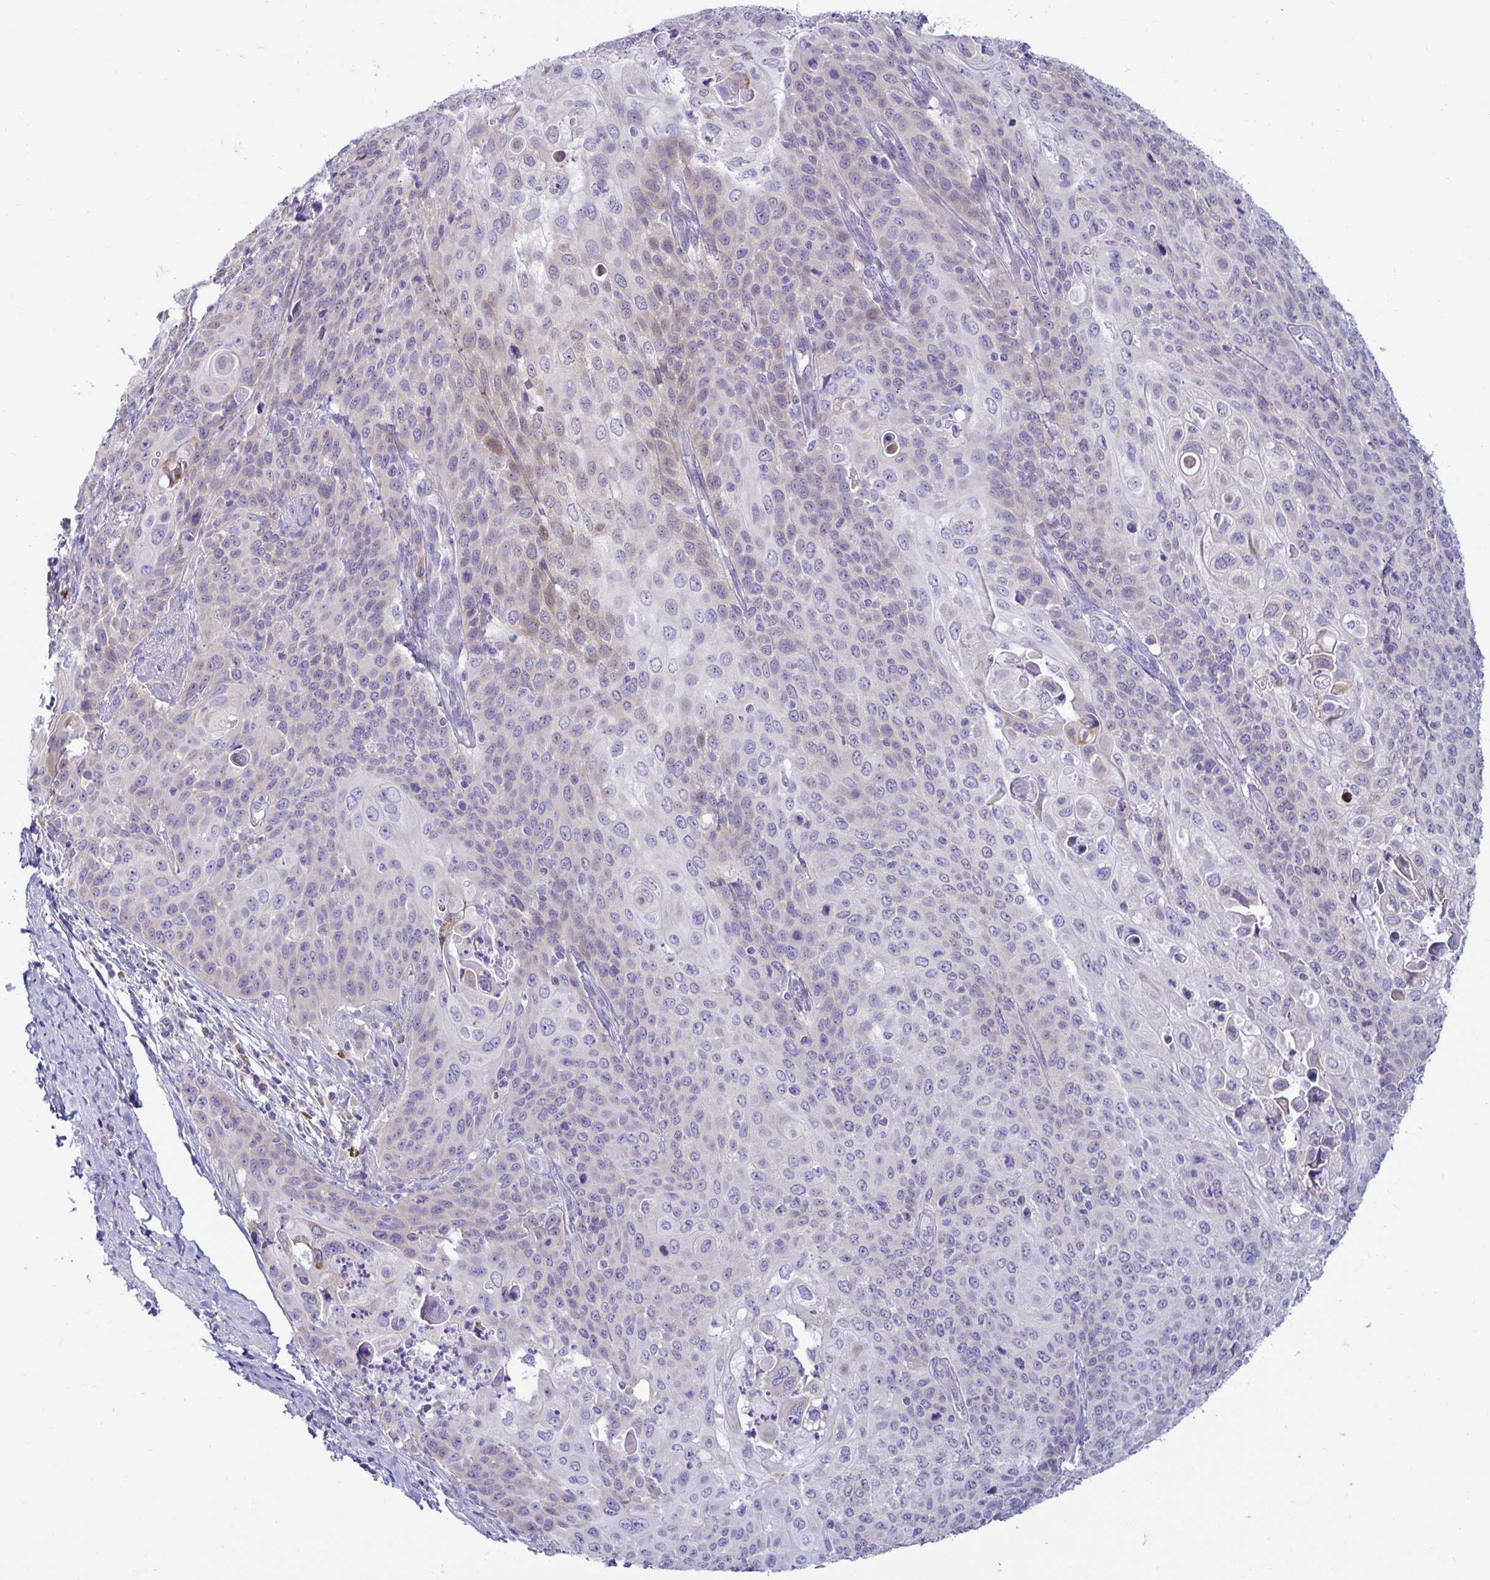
{"staining": {"intensity": "weak", "quantity": "<25%", "location": "nuclear"}, "tissue": "cervical cancer", "cell_type": "Tumor cells", "image_type": "cancer", "snomed": [{"axis": "morphology", "description": "Squamous cell carcinoma, NOS"}, {"axis": "topography", "description": "Cervix"}], "caption": "Protein analysis of squamous cell carcinoma (cervical) demonstrates no significant expression in tumor cells.", "gene": "TFPI2", "patient": {"sex": "female", "age": 65}}